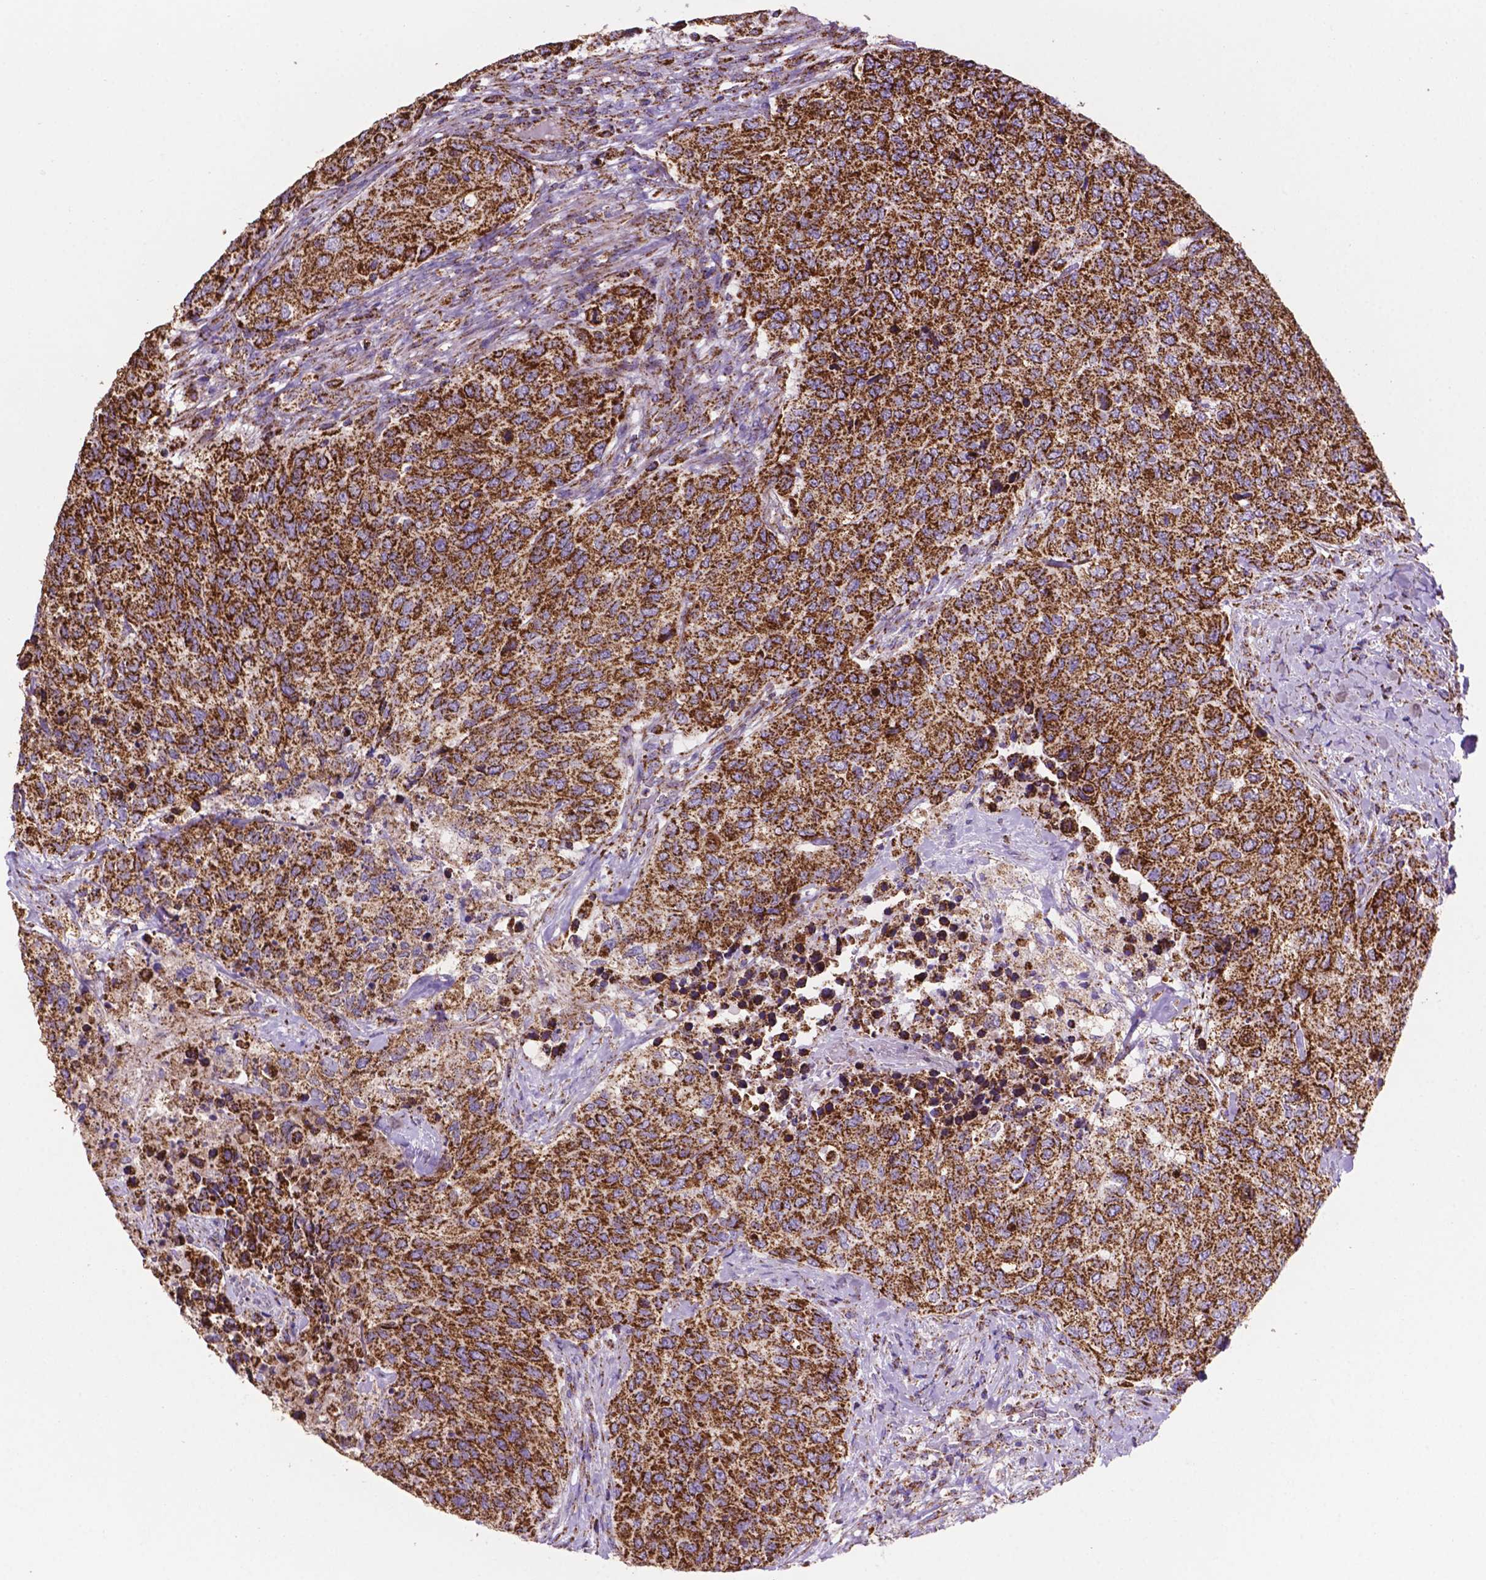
{"staining": {"intensity": "strong", "quantity": ">75%", "location": "cytoplasmic/membranous"}, "tissue": "urothelial cancer", "cell_type": "Tumor cells", "image_type": "cancer", "snomed": [{"axis": "morphology", "description": "Urothelial carcinoma, High grade"}, {"axis": "topography", "description": "Urinary bladder"}], "caption": "A high-resolution histopathology image shows immunohistochemistry staining of urothelial cancer, which reveals strong cytoplasmic/membranous expression in approximately >75% of tumor cells.", "gene": "HSPD1", "patient": {"sex": "female", "age": 78}}